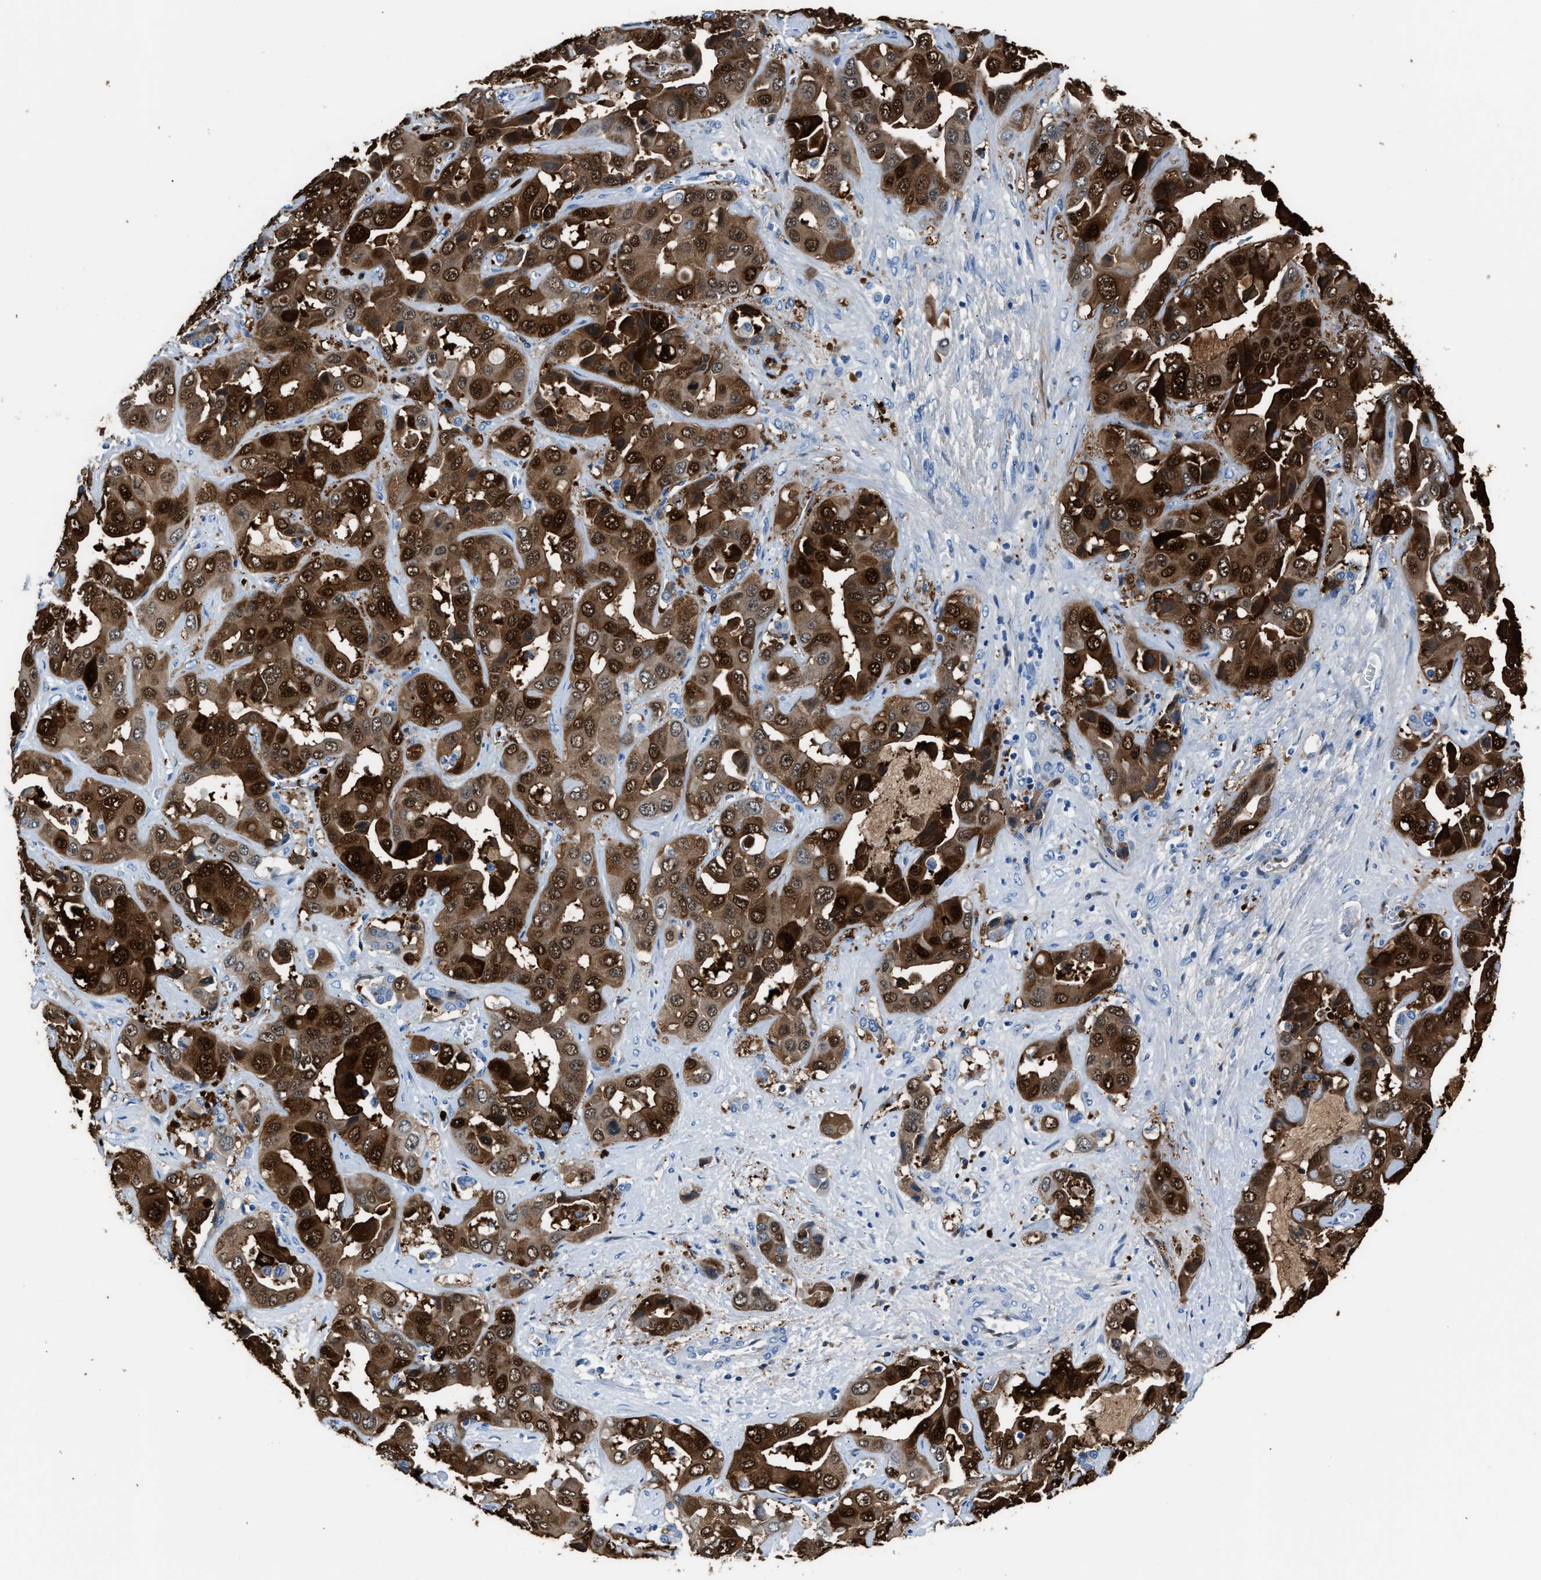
{"staining": {"intensity": "strong", "quantity": ">75%", "location": "cytoplasmic/membranous,nuclear"}, "tissue": "liver cancer", "cell_type": "Tumor cells", "image_type": "cancer", "snomed": [{"axis": "morphology", "description": "Cholangiocarcinoma"}, {"axis": "topography", "description": "Liver"}], "caption": "Strong cytoplasmic/membranous and nuclear staining is seen in about >75% of tumor cells in cholangiocarcinoma (liver). The protein of interest is stained brown, and the nuclei are stained in blue (DAB (3,3'-diaminobenzidine) IHC with brightfield microscopy, high magnification).", "gene": "S100P", "patient": {"sex": "female", "age": 52}}